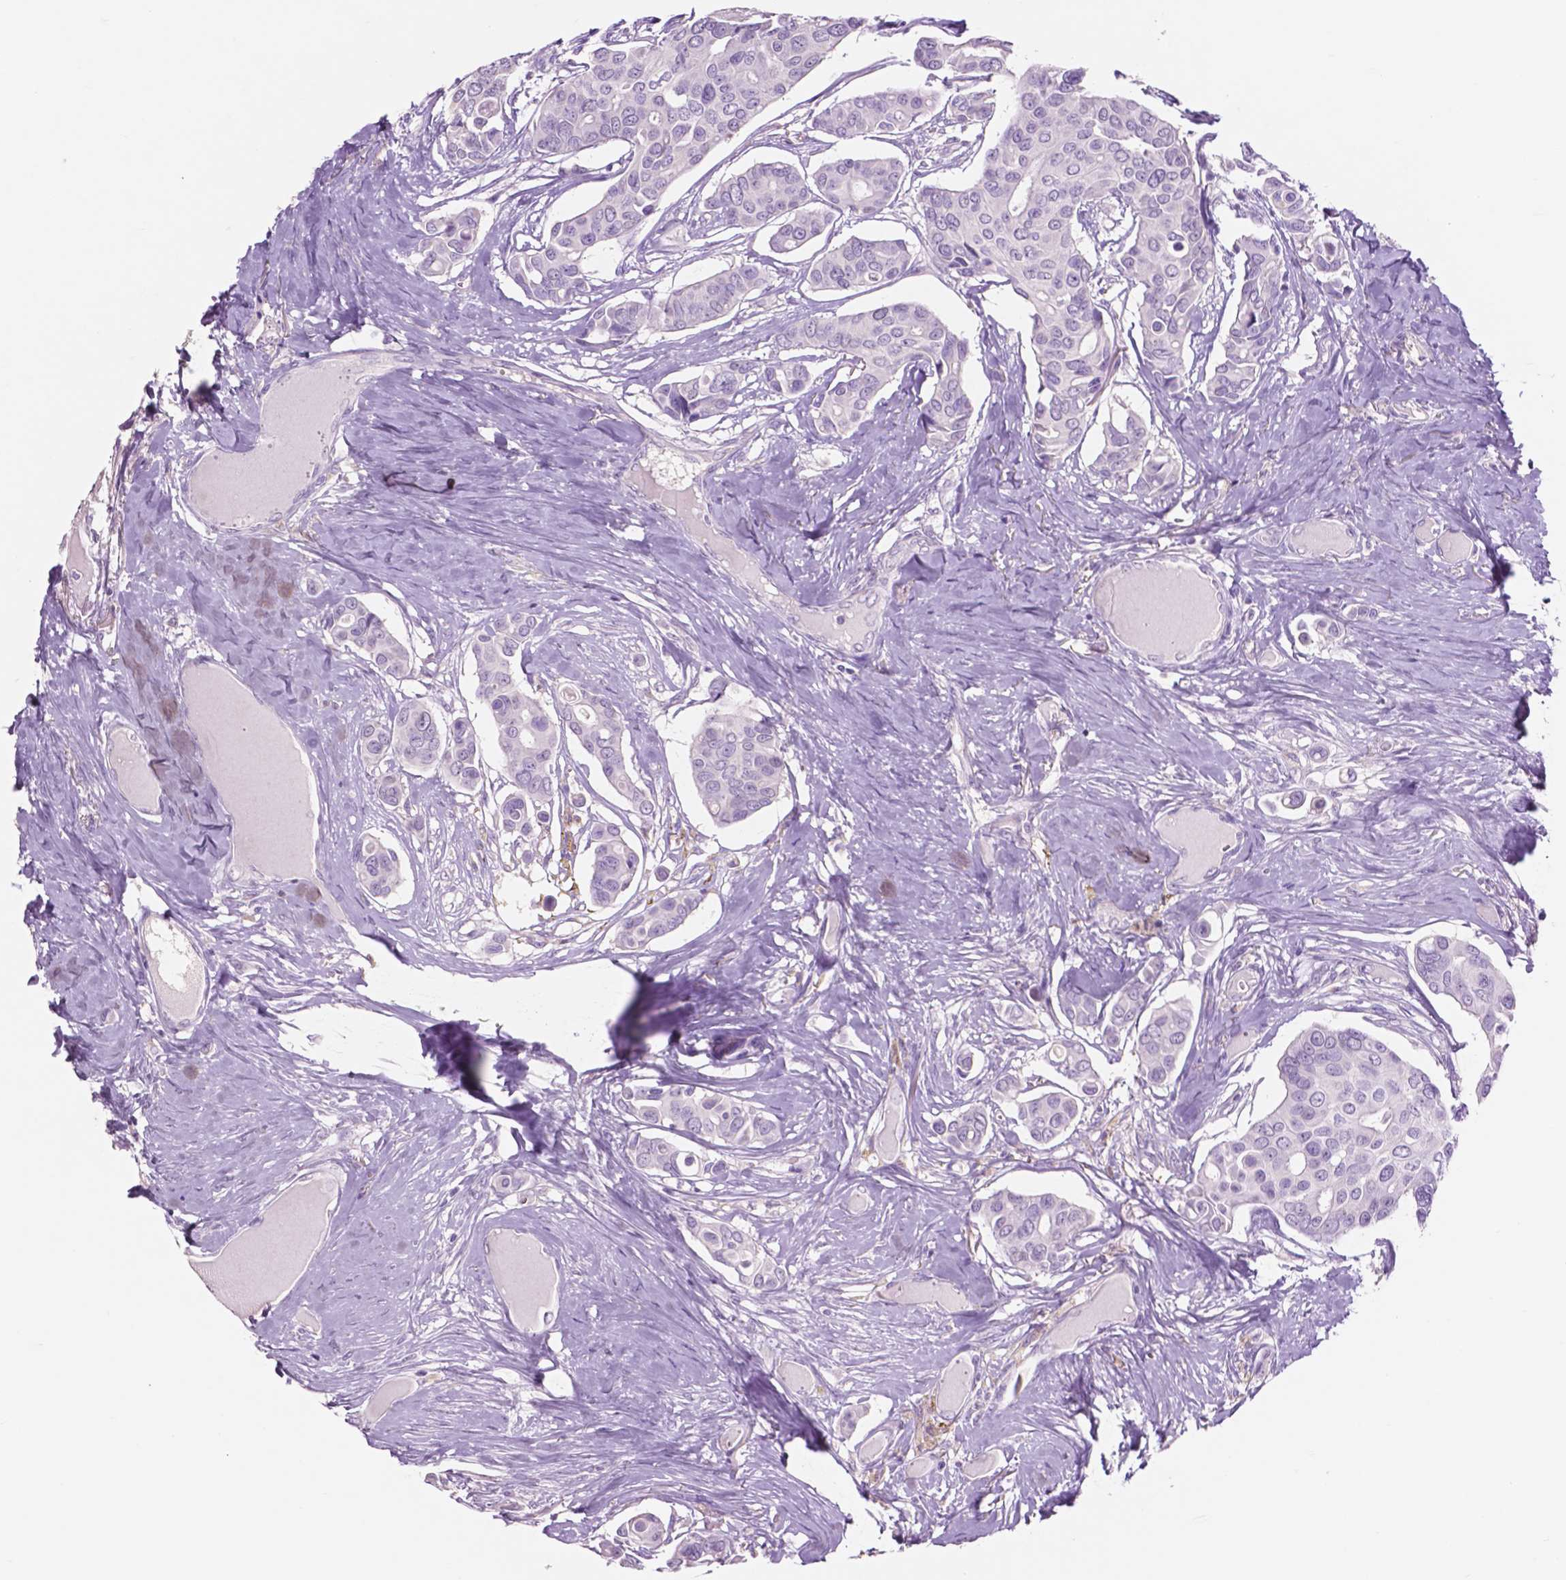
{"staining": {"intensity": "negative", "quantity": "none", "location": "none"}, "tissue": "breast cancer", "cell_type": "Tumor cells", "image_type": "cancer", "snomed": [{"axis": "morphology", "description": "Duct carcinoma"}, {"axis": "topography", "description": "Breast"}], "caption": "Histopathology image shows no protein expression in tumor cells of breast cancer tissue.", "gene": "IDO1", "patient": {"sex": "female", "age": 54}}